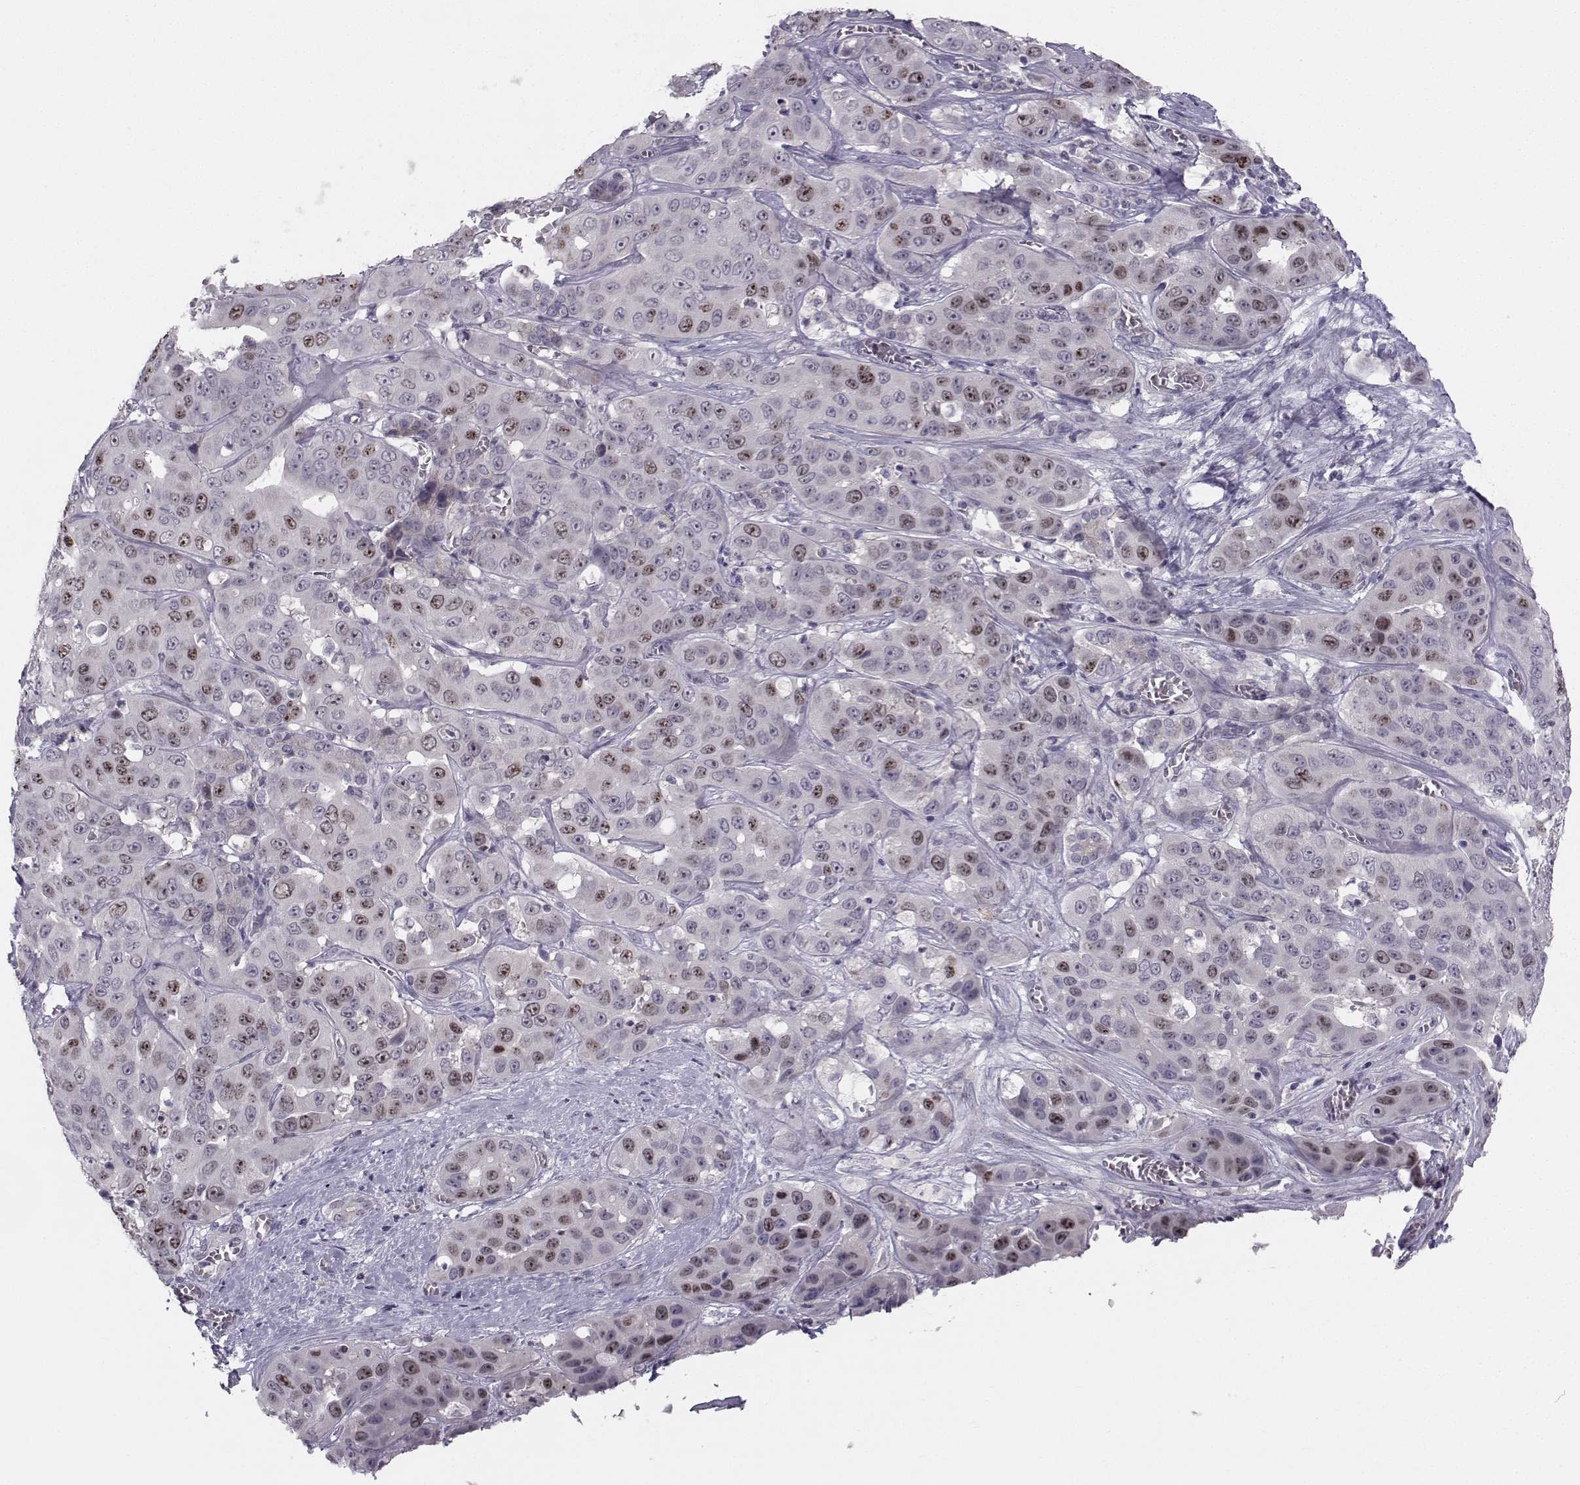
{"staining": {"intensity": "moderate", "quantity": "25%-75%", "location": "nuclear"}, "tissue": "liver cancer", "cell_type": "Tumor cells", "image_type": "cancer", "snomed": [{"axis": "morphology", "description": "Cholangiocarcinoma"}, {"axis": "topography", "description": "Liver"}], "caption": "This is a histology image of immunohistochemistry staining of liver cancer, which shows moderate positivity in the nuclear of tumor cells.", "gene": "LRP8", "patient": {"sex": "female", "age": 52}}